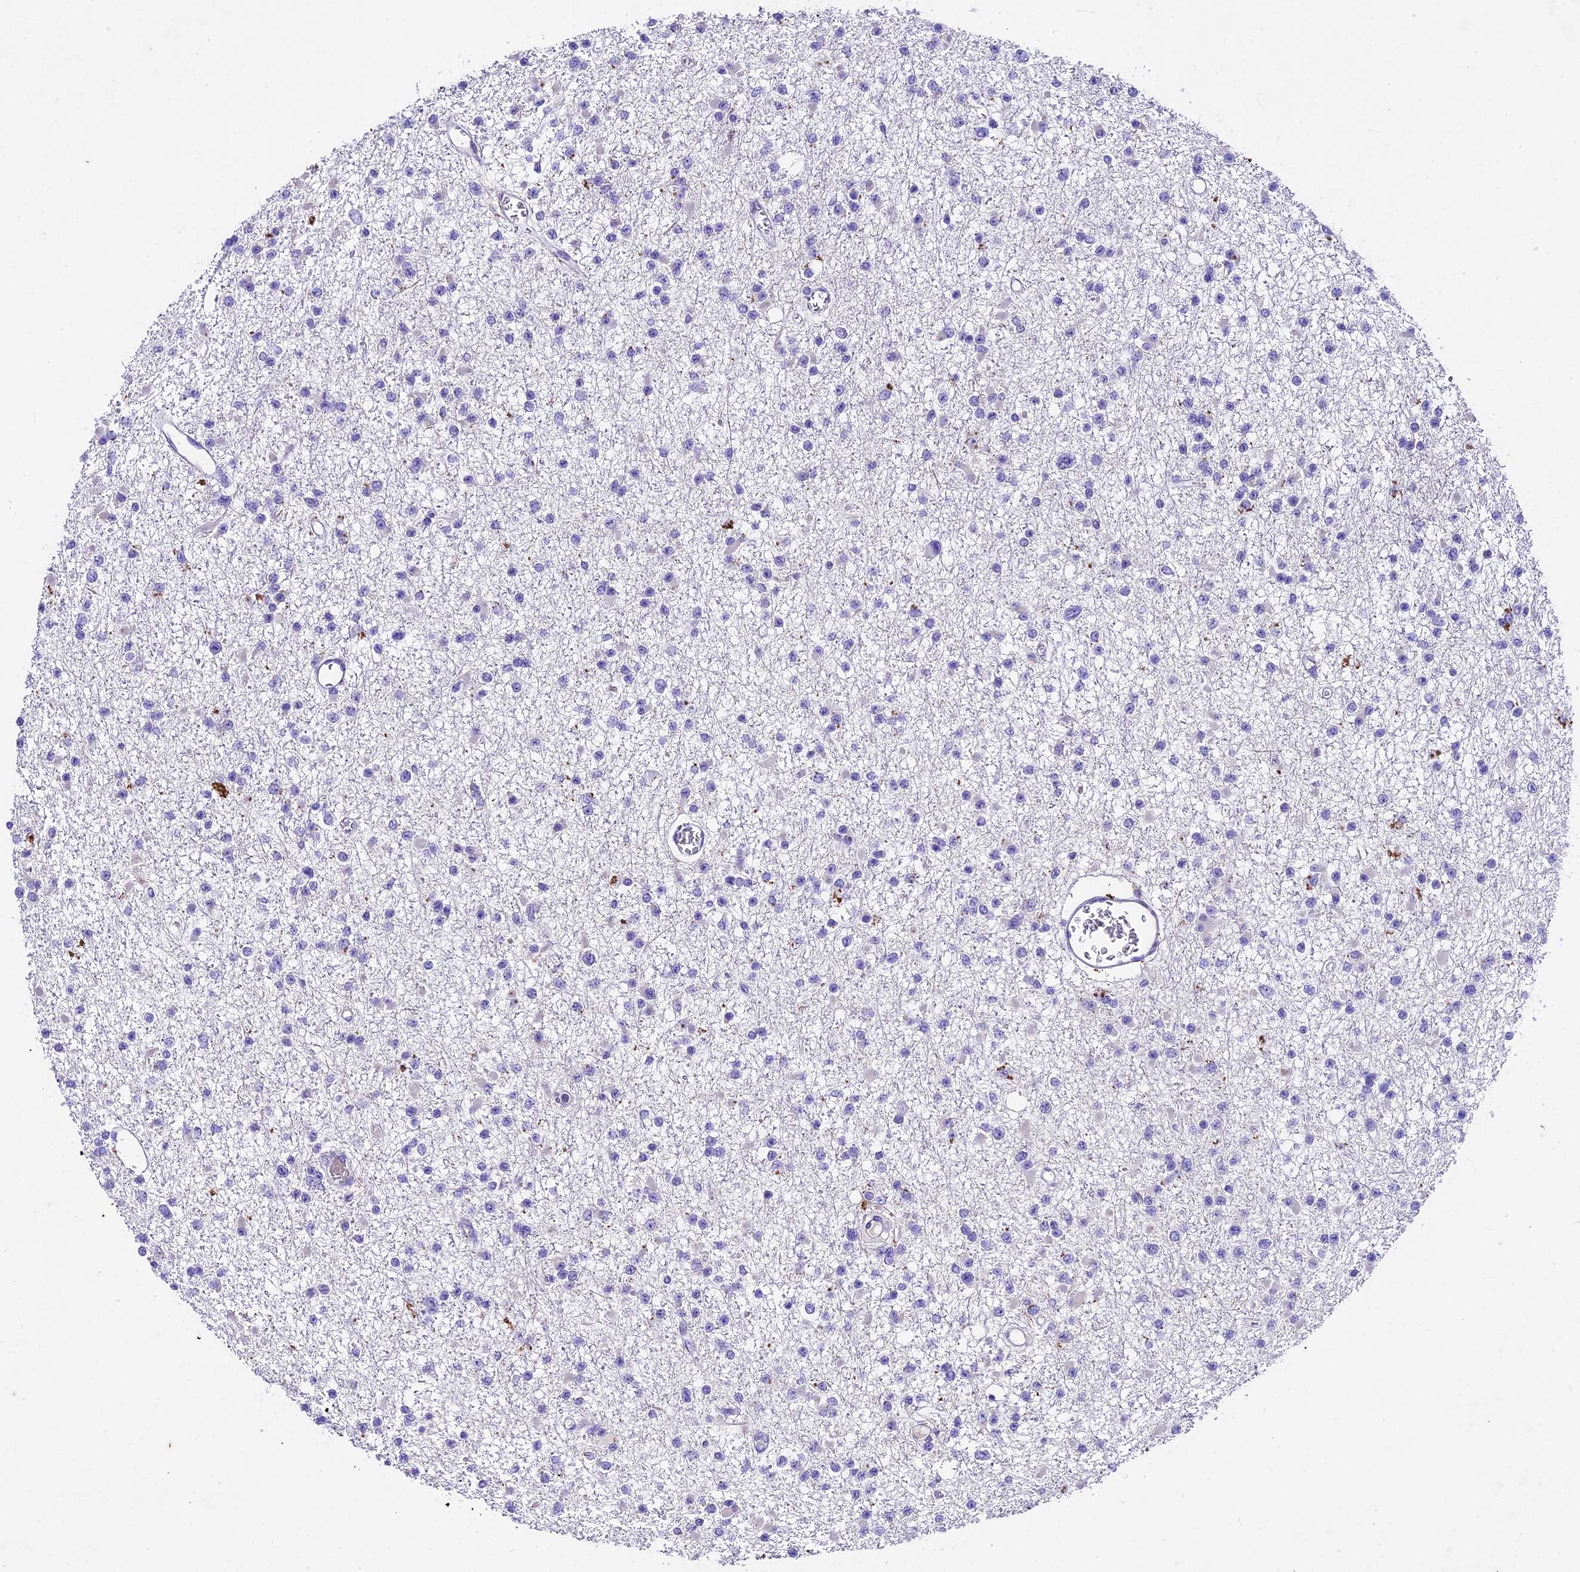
{"staining": {"intensity": "negative", "quantity": "none", "location": "none"}, "tissue": "glioma", "cell_type": "Tumor cells", "image_type": "cancer", "snomed": [{"axis": "morphology", "description": "Glioma, malignant, Low grade"}, {"axis": "topography", "description": "Brain"}], "caption": "Tumor cells show no significant protein expression in malignant glioma (low-grade).", "gene": "IFT140", "patient": {"sex": "female", "age": 22}}